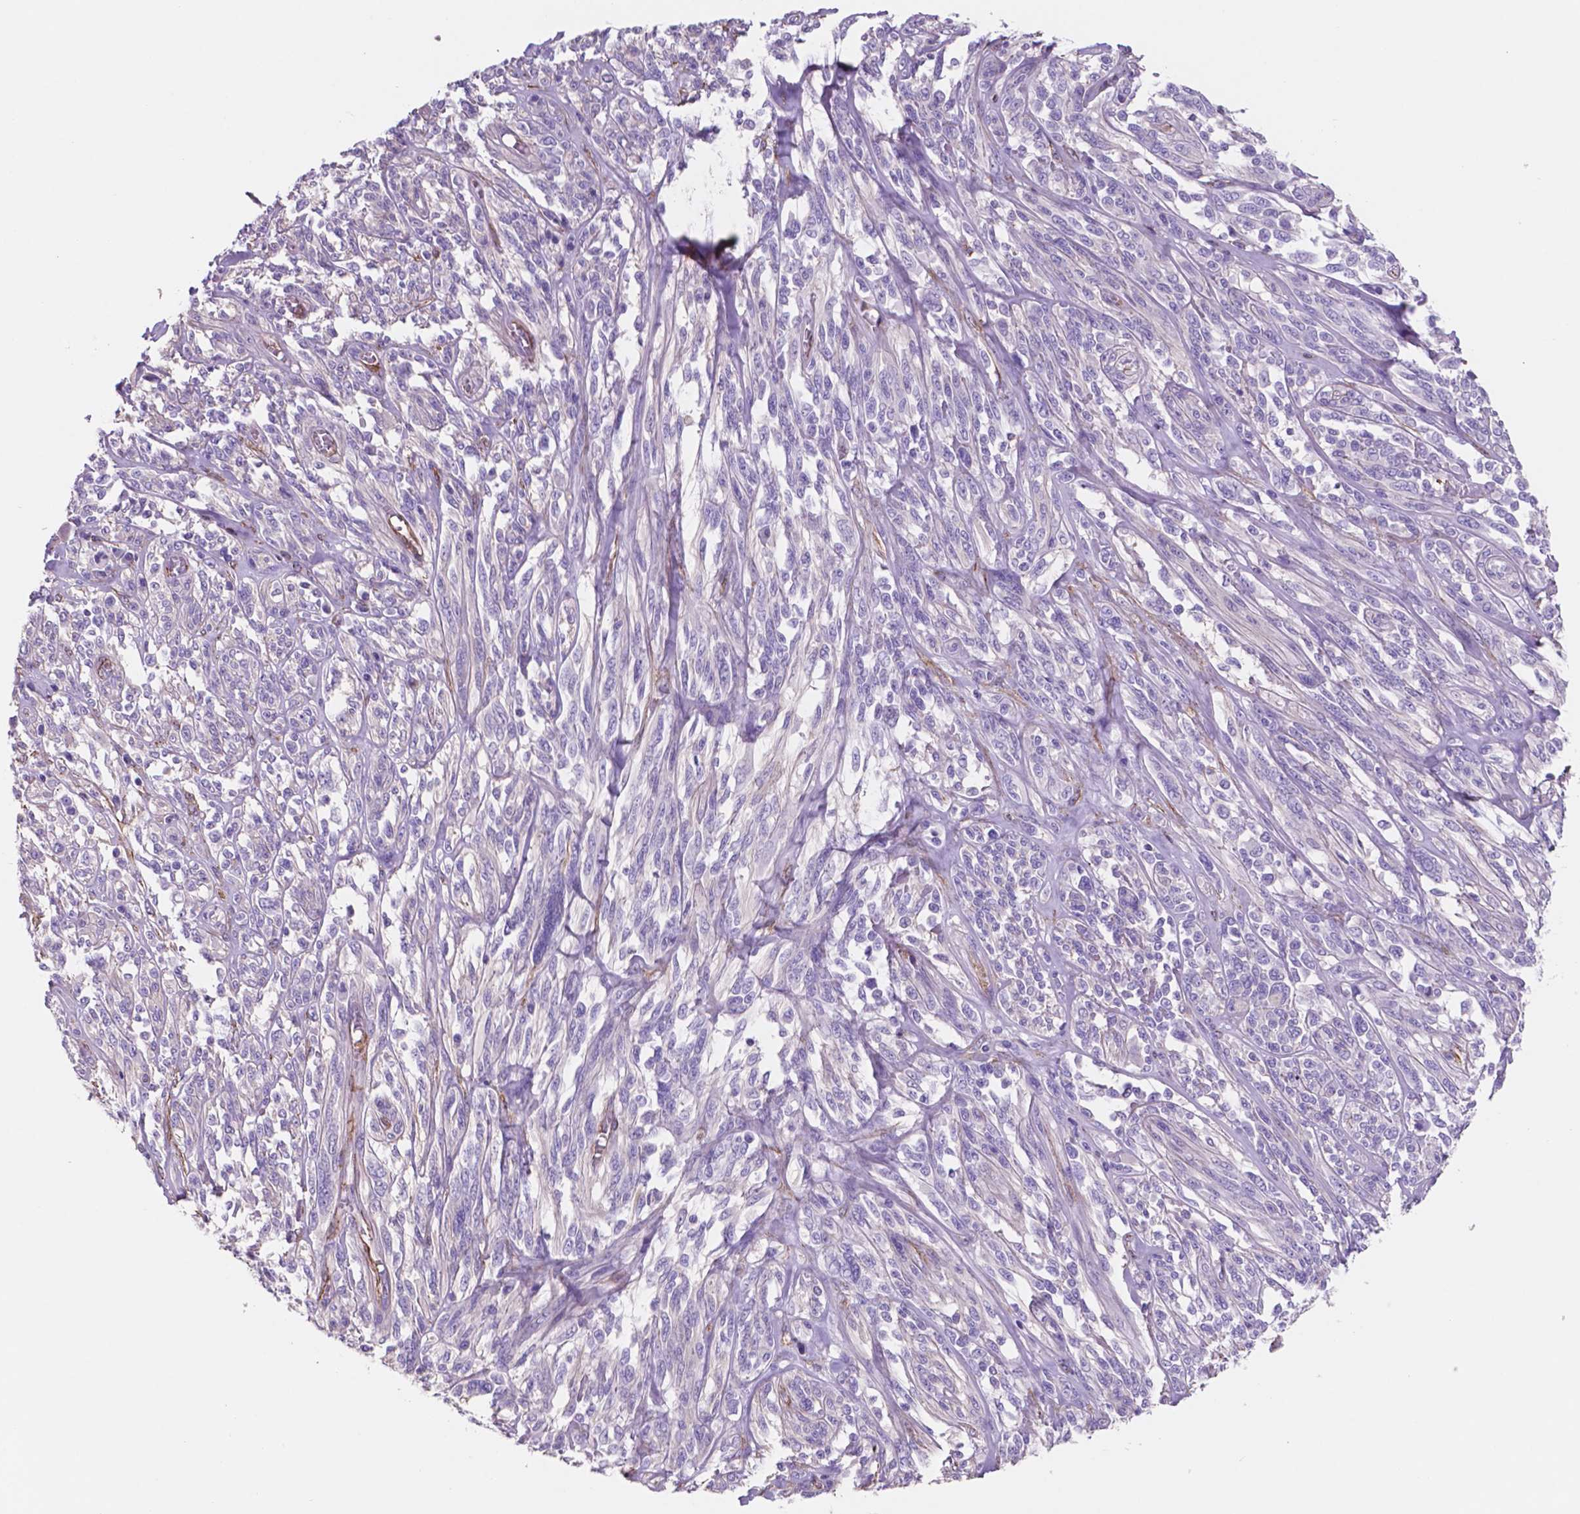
{"staining": {"intensity": "negative", "quantity": "none", "location": "none"}, "tissue": "melanoma", "cell_type": "Tumor cells", "image_type": "cancer", "snomed": [{"axis": "morphology", "description": "Malignant melanoma, NOS"}, {"axis": "topography", "description": "Skin"}], "caption": "The photomicrograph demonstrates no staining of tumor cells in melanoma.", "gene": "TOR2A", "patient": {"sex": "female", "age": 91}}